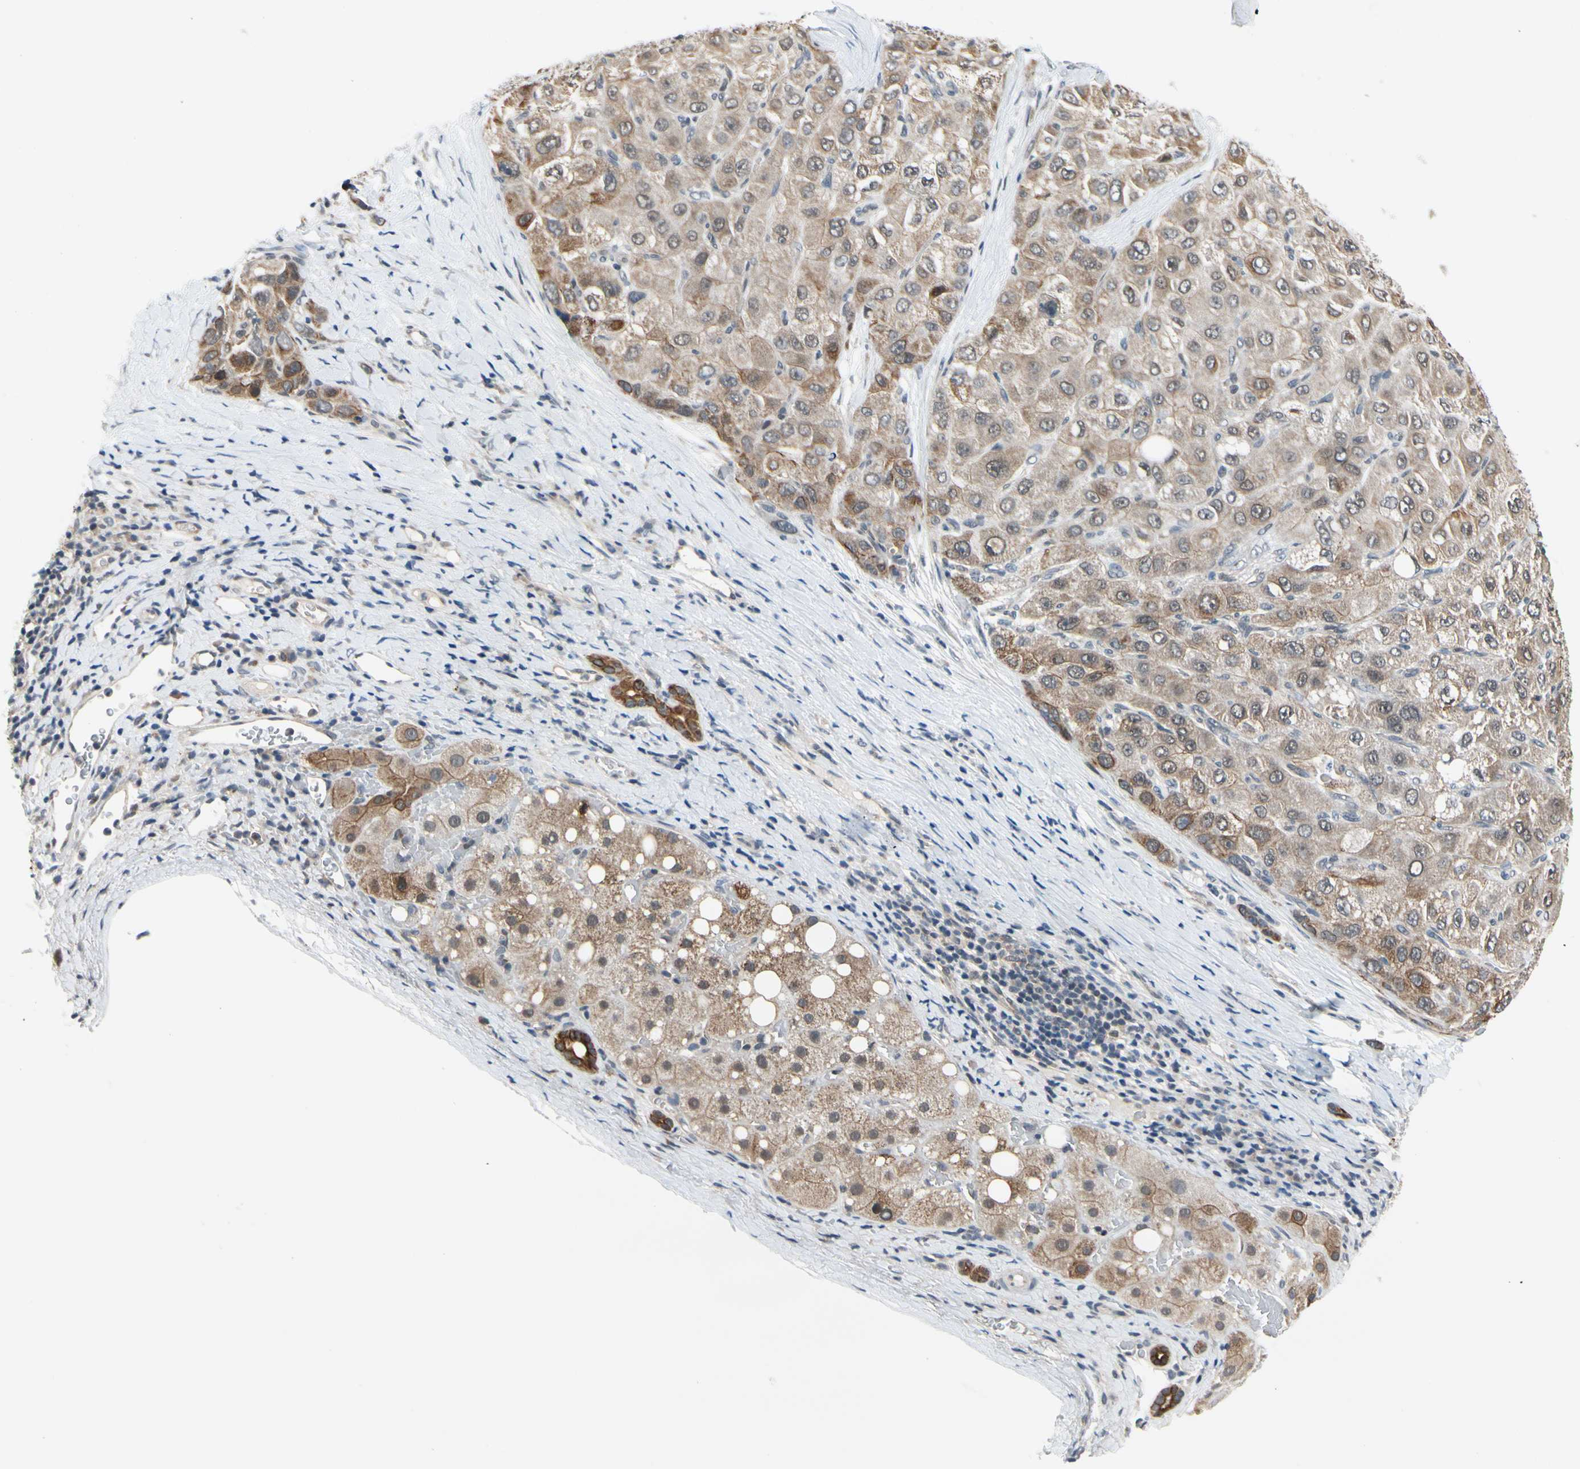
{"staining": {"intensity": "moderate", "quantity": ">75%", "location": "cytoplasmic/membranous"}, "tissue": "liver cancer", "cell_type": "Tumor cells", "image_type": "cancer", "snomed": [{"axis": "morphology", "description": "Carcinoma, Hepatocellular, NOS"}, {"axis": "topography", "description": "Liver"}], "caption": "This is a photomicrograph of immunohistochemistry staining of liver cancer, which shows moderate positivity in the cytoplasmic/membranous of tumor cells.", "gene": "TAF12", "patient": {"sex": "male", "age": 80}}